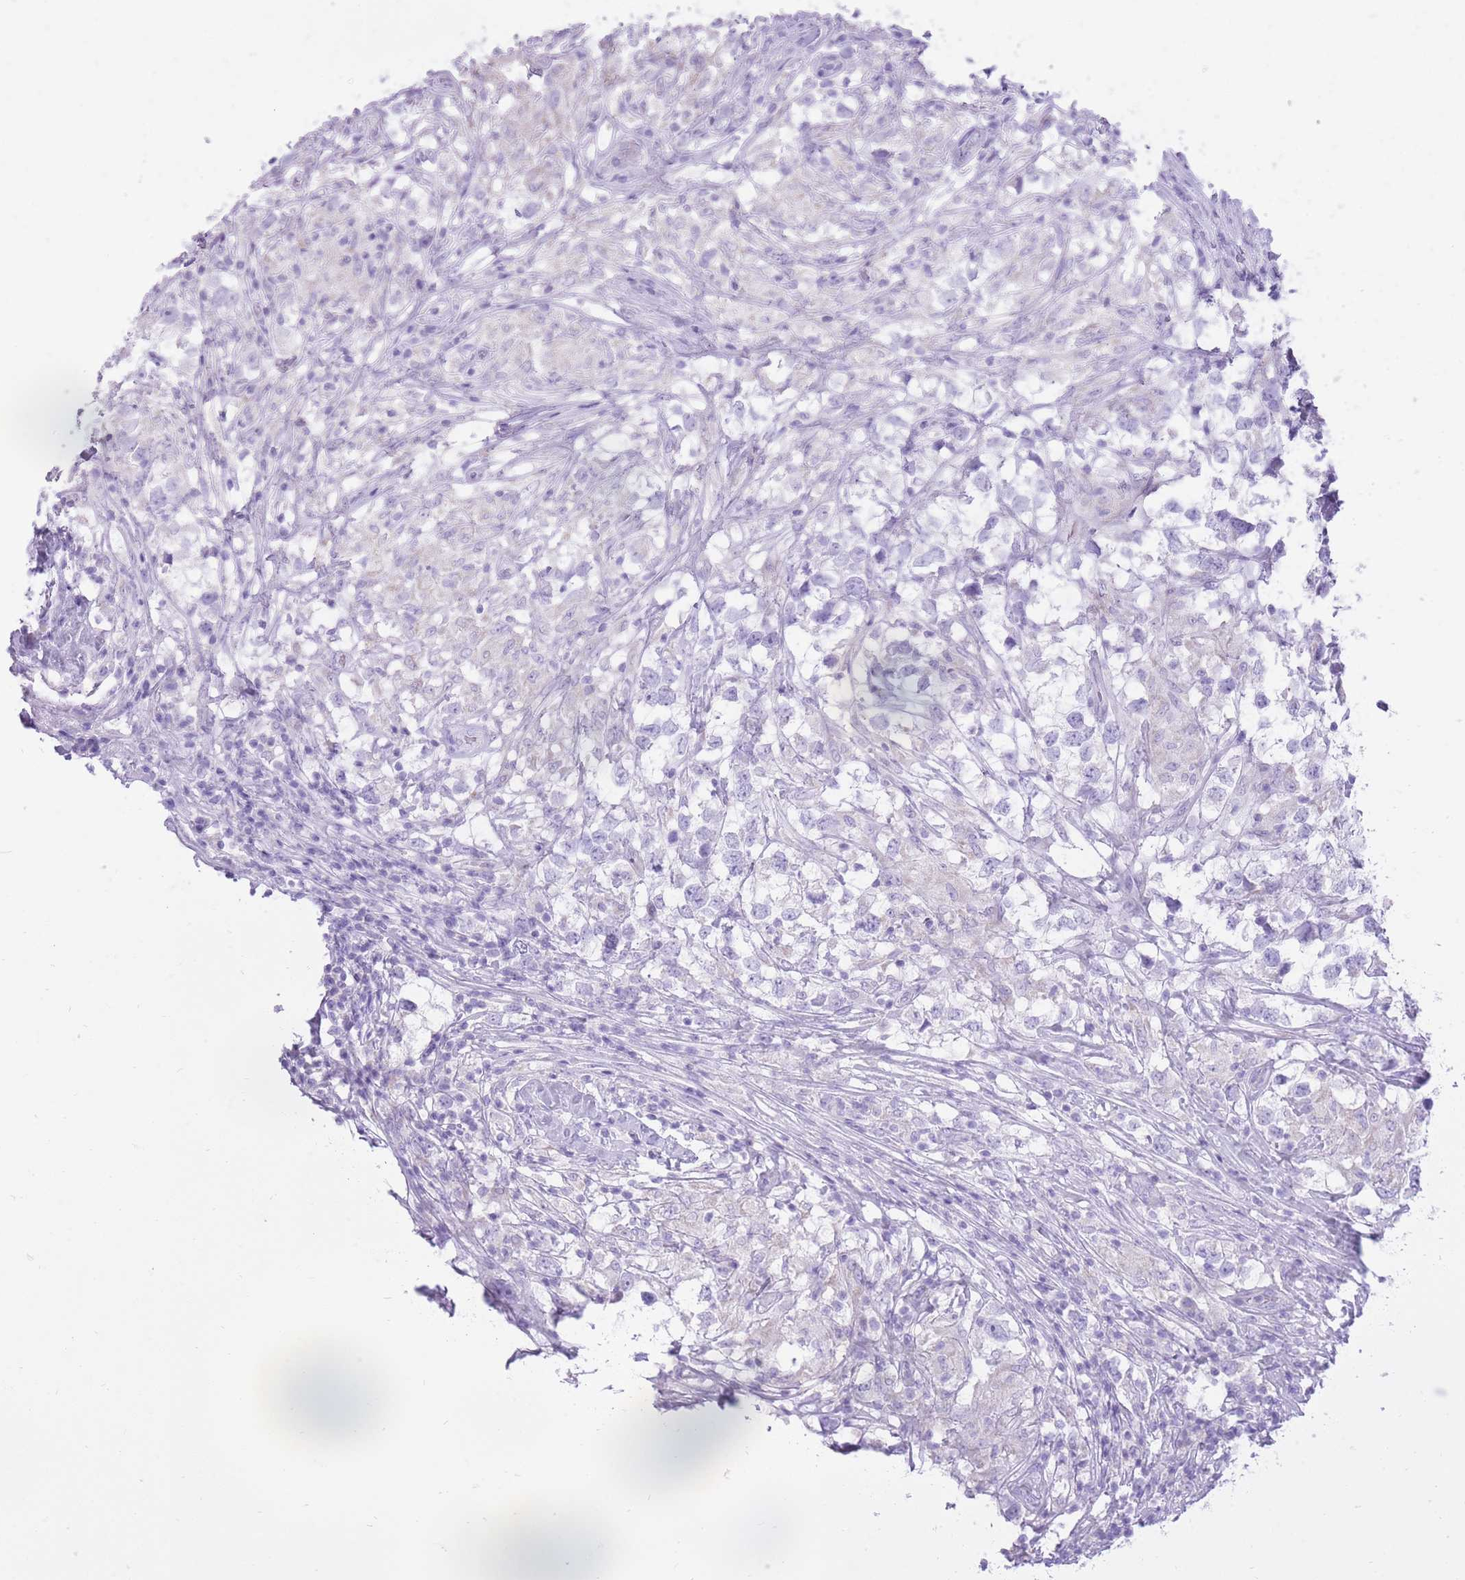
{"staining": {"intensity": "negative", "quantity": "none", "location": "none"}, "tissue": "testis cancer", "cell_type": "Tumor cells", "image_type": "cancer", "snomed": [{"axis": "morphology", "description": "Seminoma, NOS"}, {"axis": "topography", "description": "Testis"}], "caption": "A micrograph of seminoma (testis) stained for a protein reveals no brown staining in tumor cells.", "gene": "SLC4A4", "patient": {"sex": "male", "age": 46}}